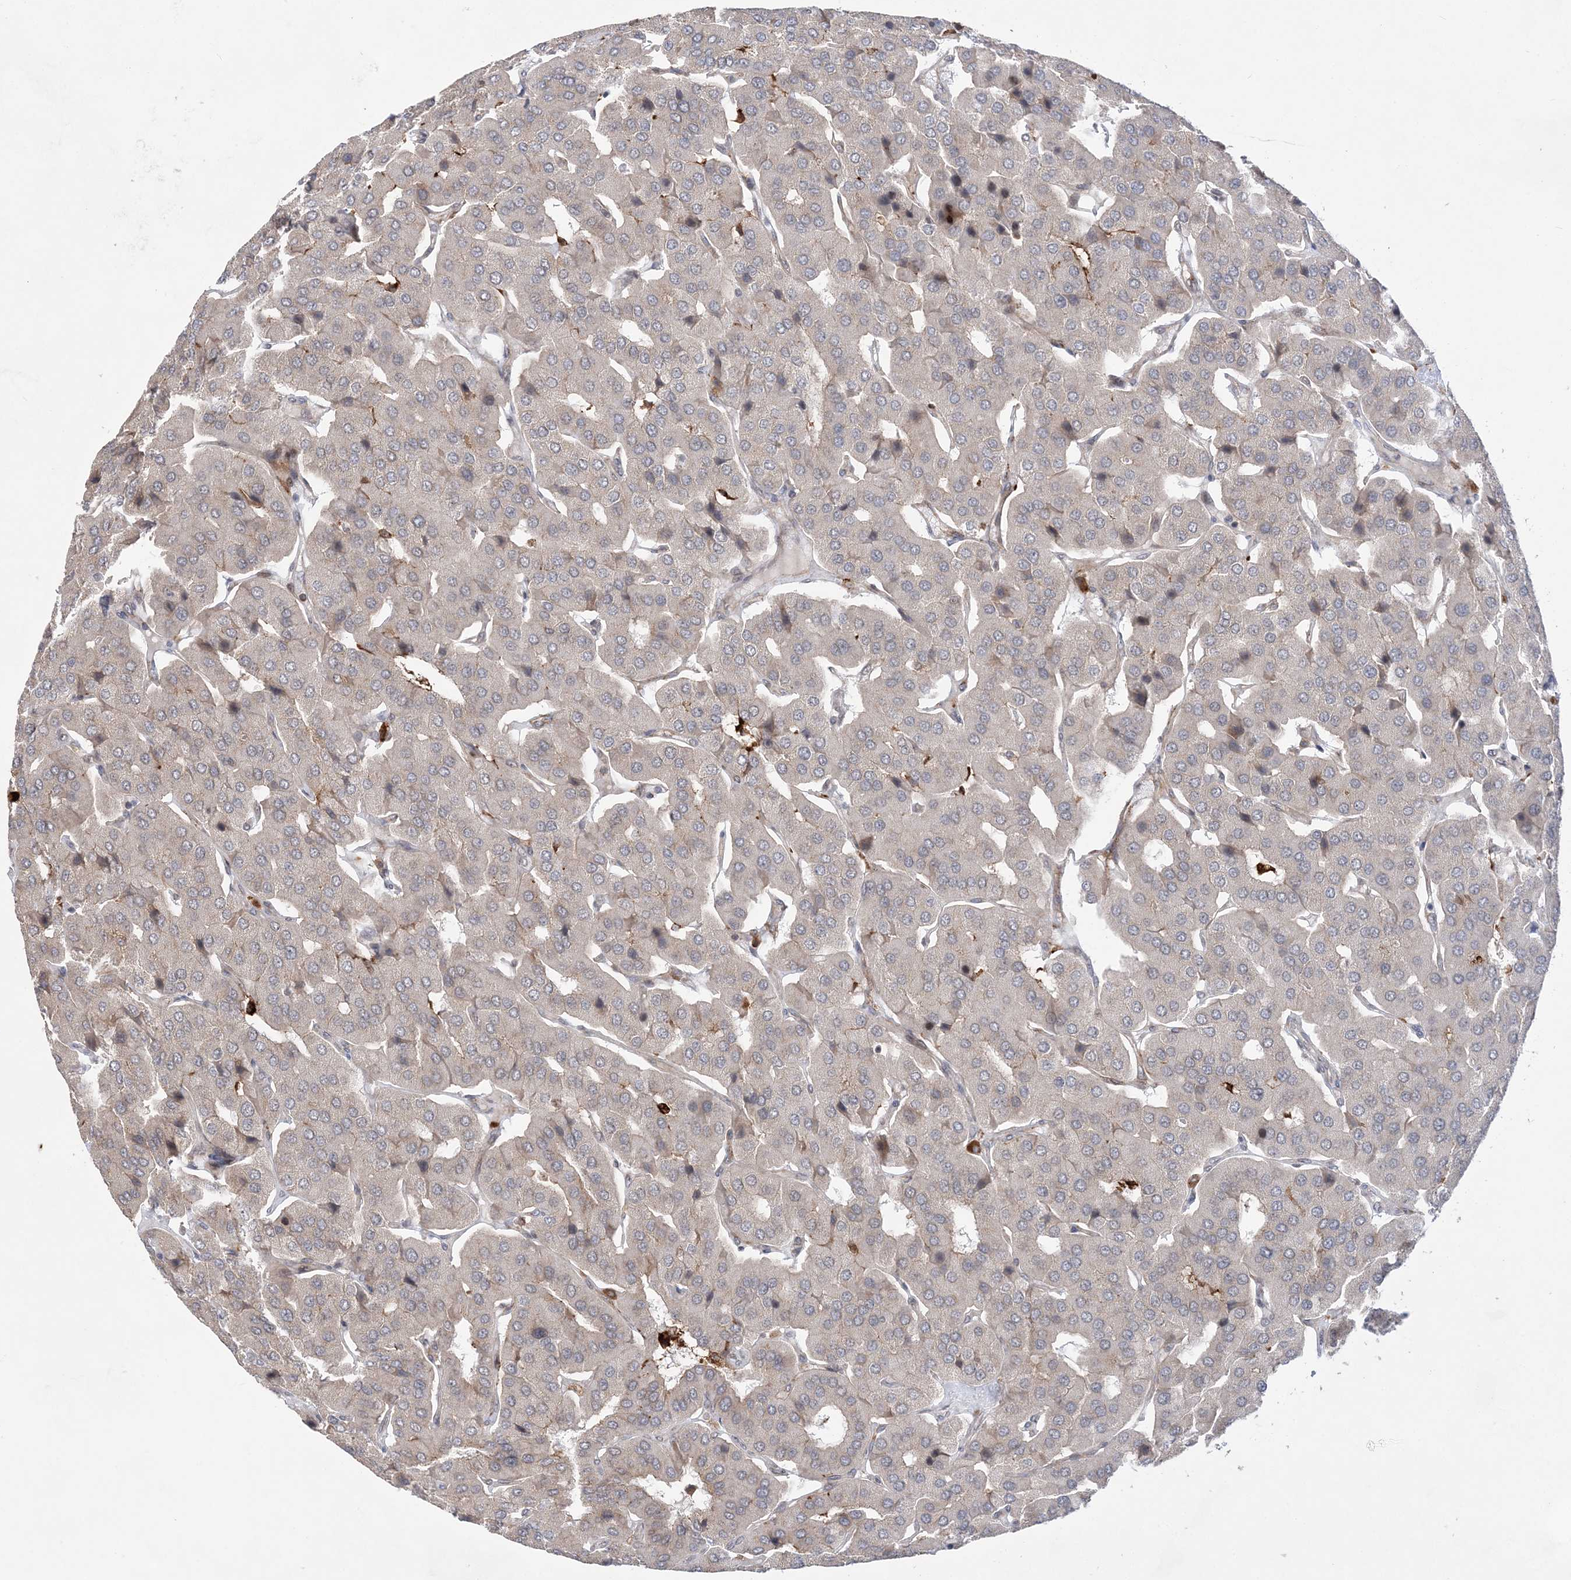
{"staining": {"intensity": "negative", "quantity": "none", "location": "none"}, "tissue": "parathyroid gland", "cell_type": "Glandular cells", "image_type": "normal", "snomed": [{"axis": "morphology", "description": "Normal tissue, NOS"}, {"axis": "morphology", "description": "Adenoma, NOS"}, {"axis": "topography", "description": "Parathyroid gland"}], "caption": "Micrograph shows no protein positivity in glandular cells of benign parathyroid gland. (DAB (3,3'-diaminobenzidine) immunohistochemistry (IHC), high magnification).", "gene": "ANAPC15", "patient": {"sex": "female", "age": 86}}